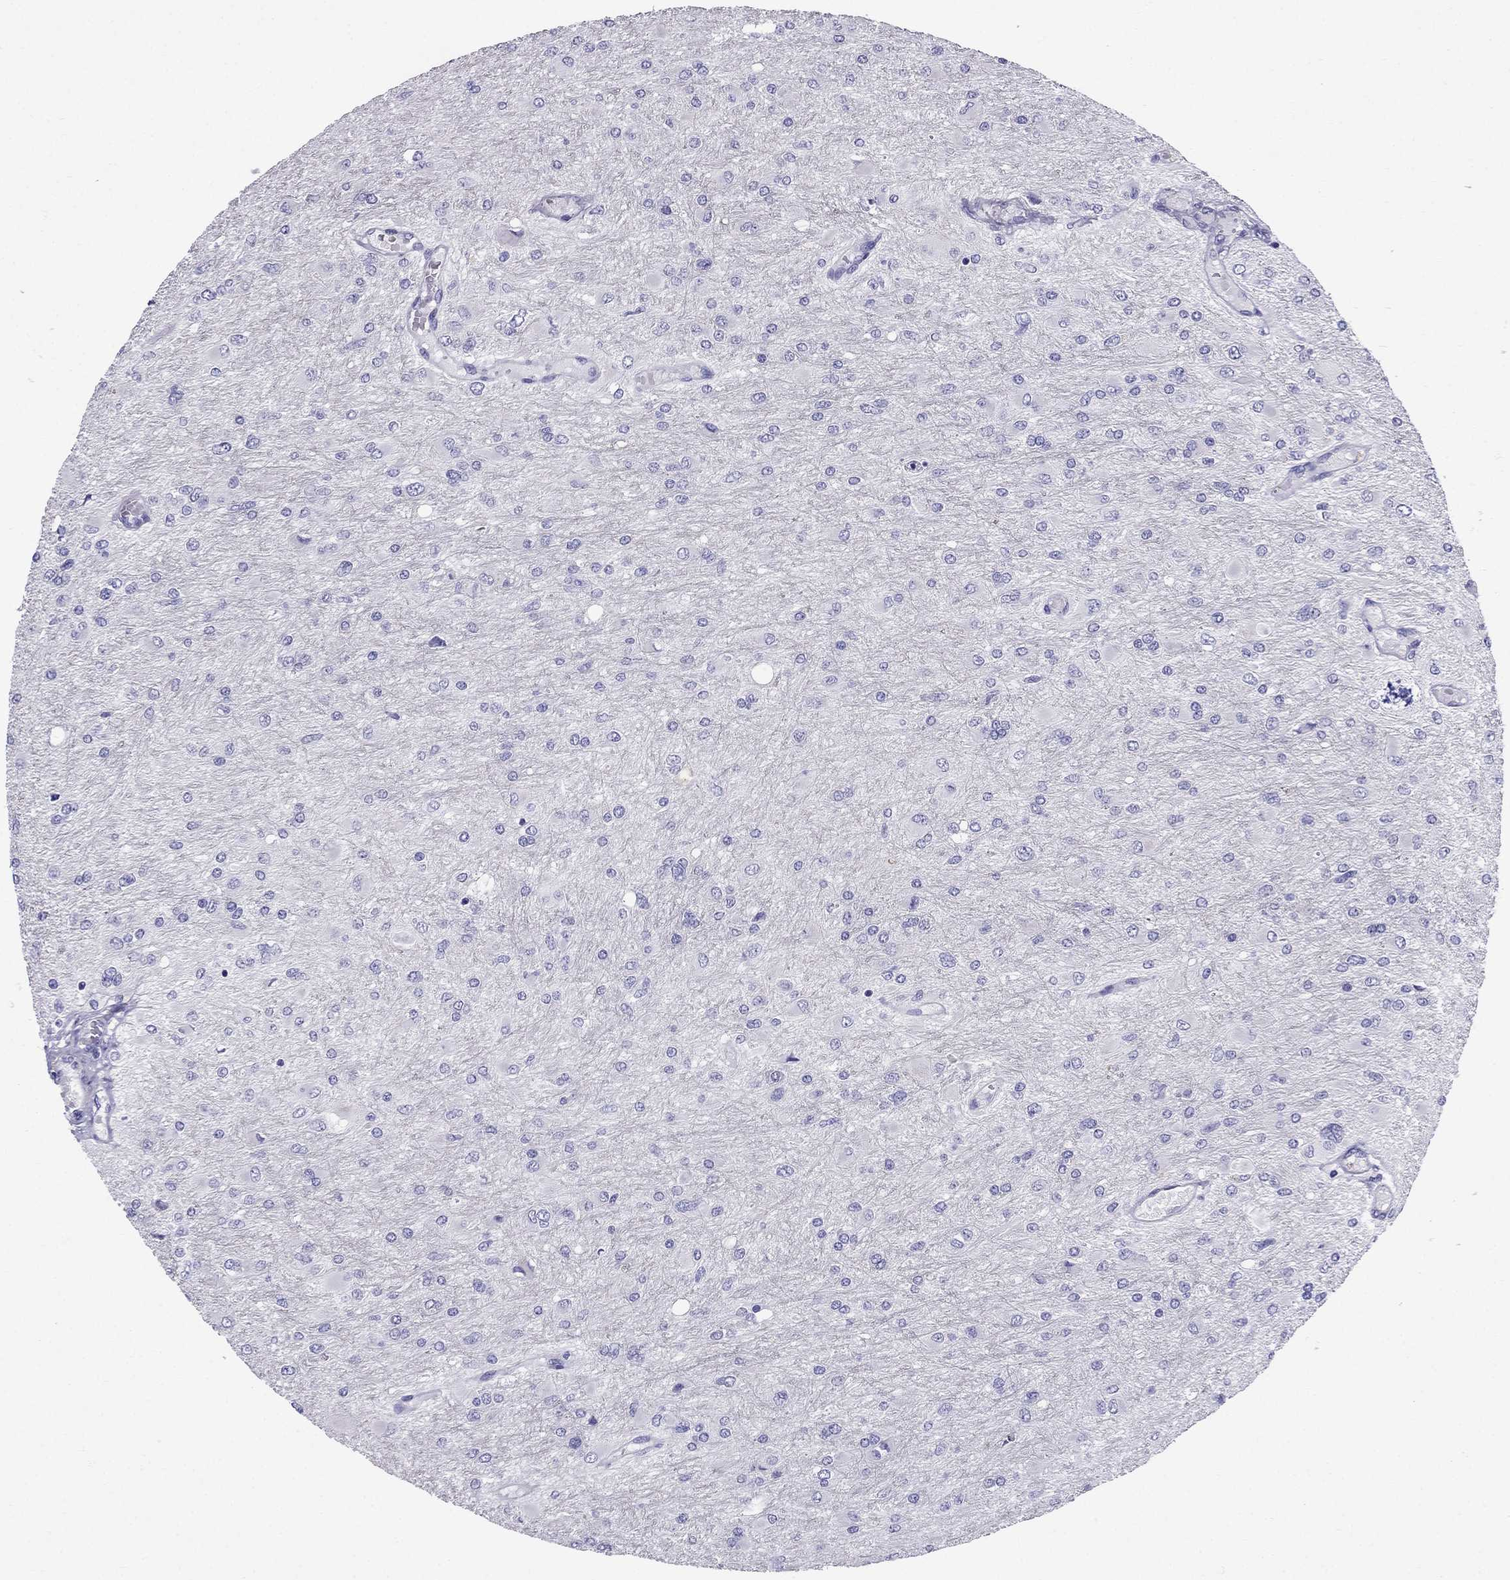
{"staining": {"intensity": "negative", "quantity": "none", "location": "none"}, "tissue": "glioma", "cell_type": "Tumor cells", "image_type": "cancer", "snomed": [{"axis": "morphology", "description": "Glioma, malignant, High grade"}, {"axis": "topography", "description": "Cerebral cortex"}], "caption": "Tumor cells show no significant positivity in glioma.", "gene": "GPR50", "patient": {"sex": "female", "age": 36}}